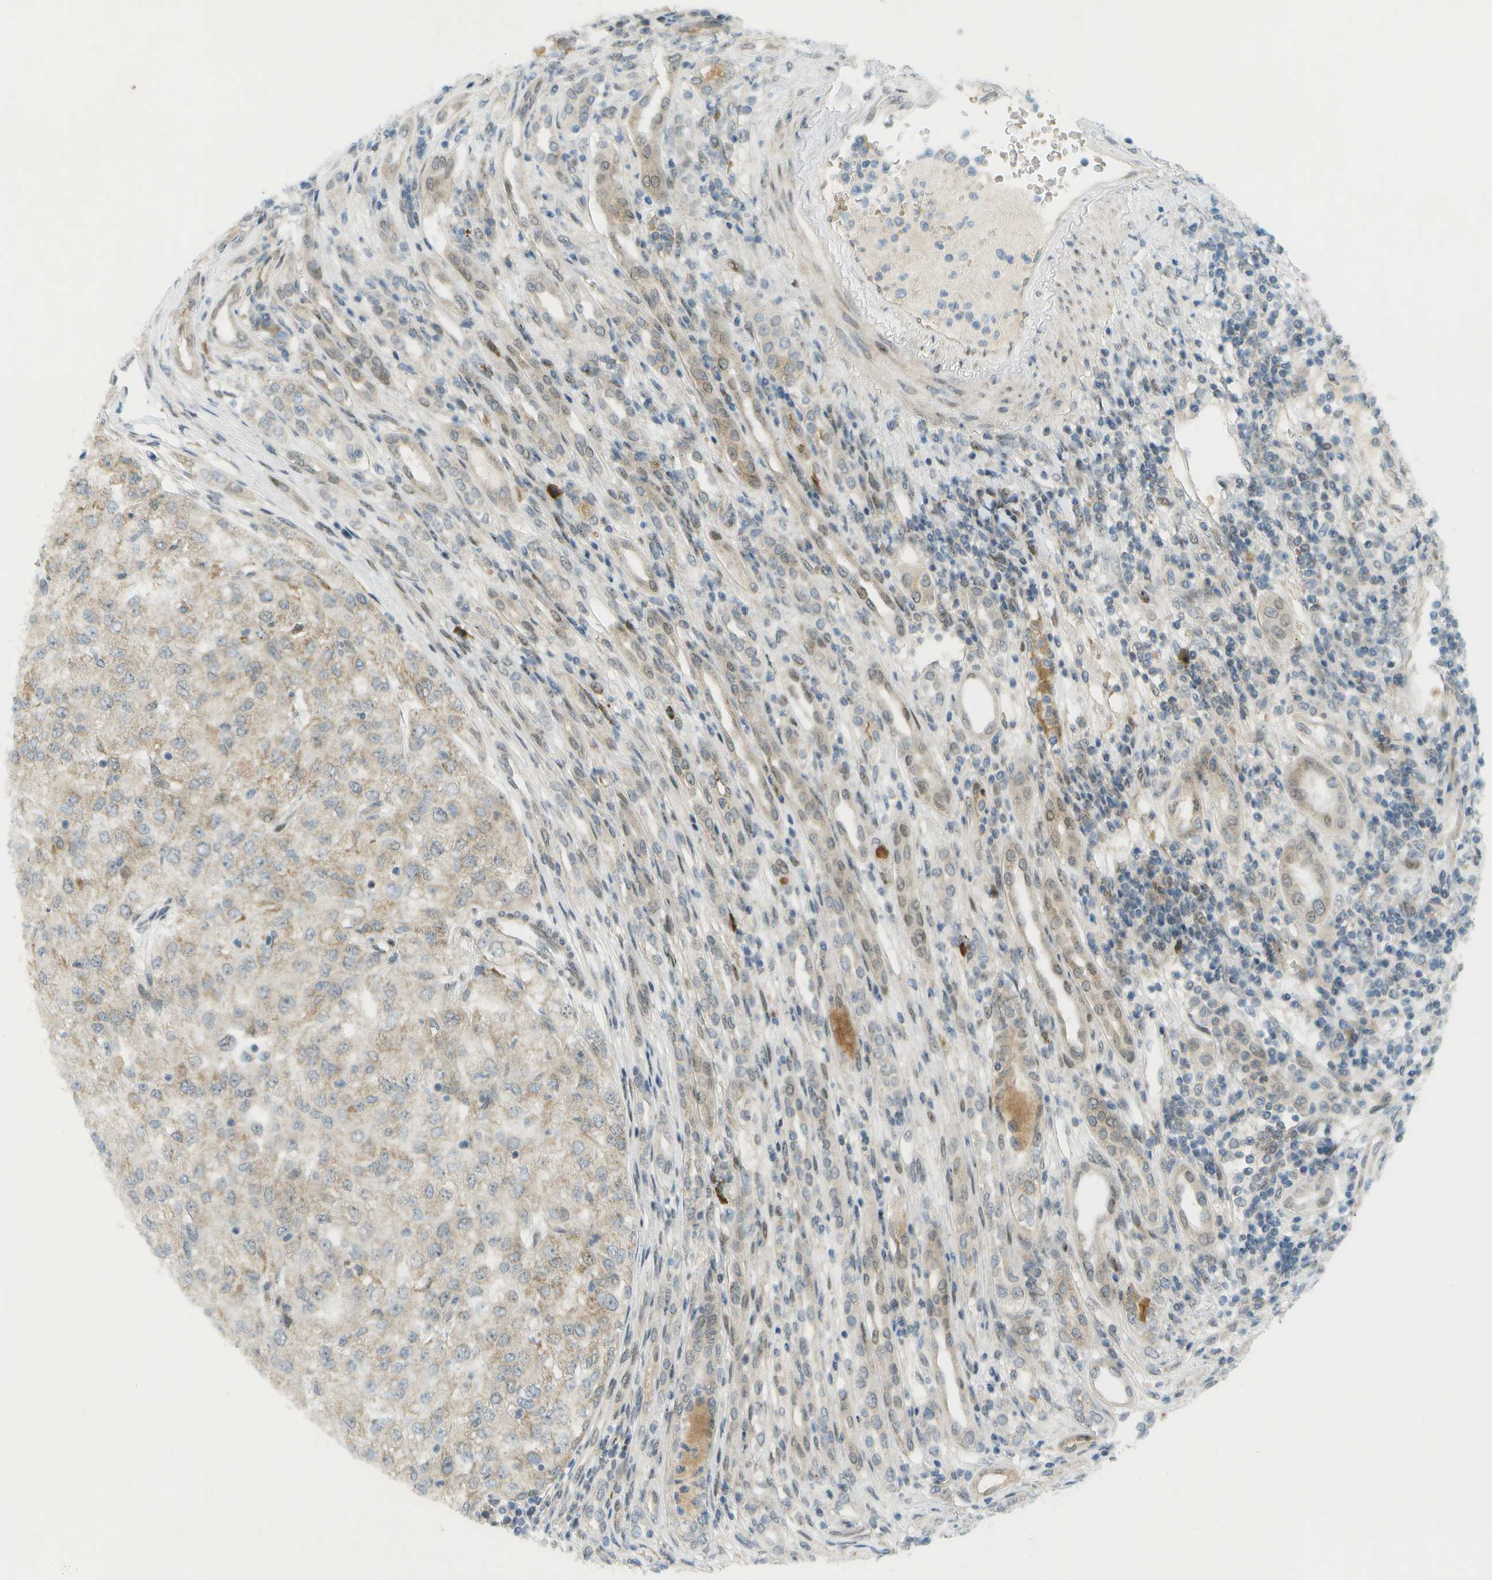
{"staining": {"intensity": "weak", "quantity": "25%-75%", "location": "cytoplasmic/membranous"}, "tissue": "renal cancer", "cell_type": "Tumor cells", "image_type": "cancer", "snomed": [{"axis": "morphology", "description": "Adenocarcinoma, NOS"}, {"axis": "topography", "description": "Kidney"}], "caption": "Renal cancer (adenocarcinoma) stained for a protein (brown) exhibits weak cytoplasmic/membranous positive expression in about 25%-75% of tumor cells.", "gene": "CACNB4", "patient": {"sex": "female", "age": 54}}